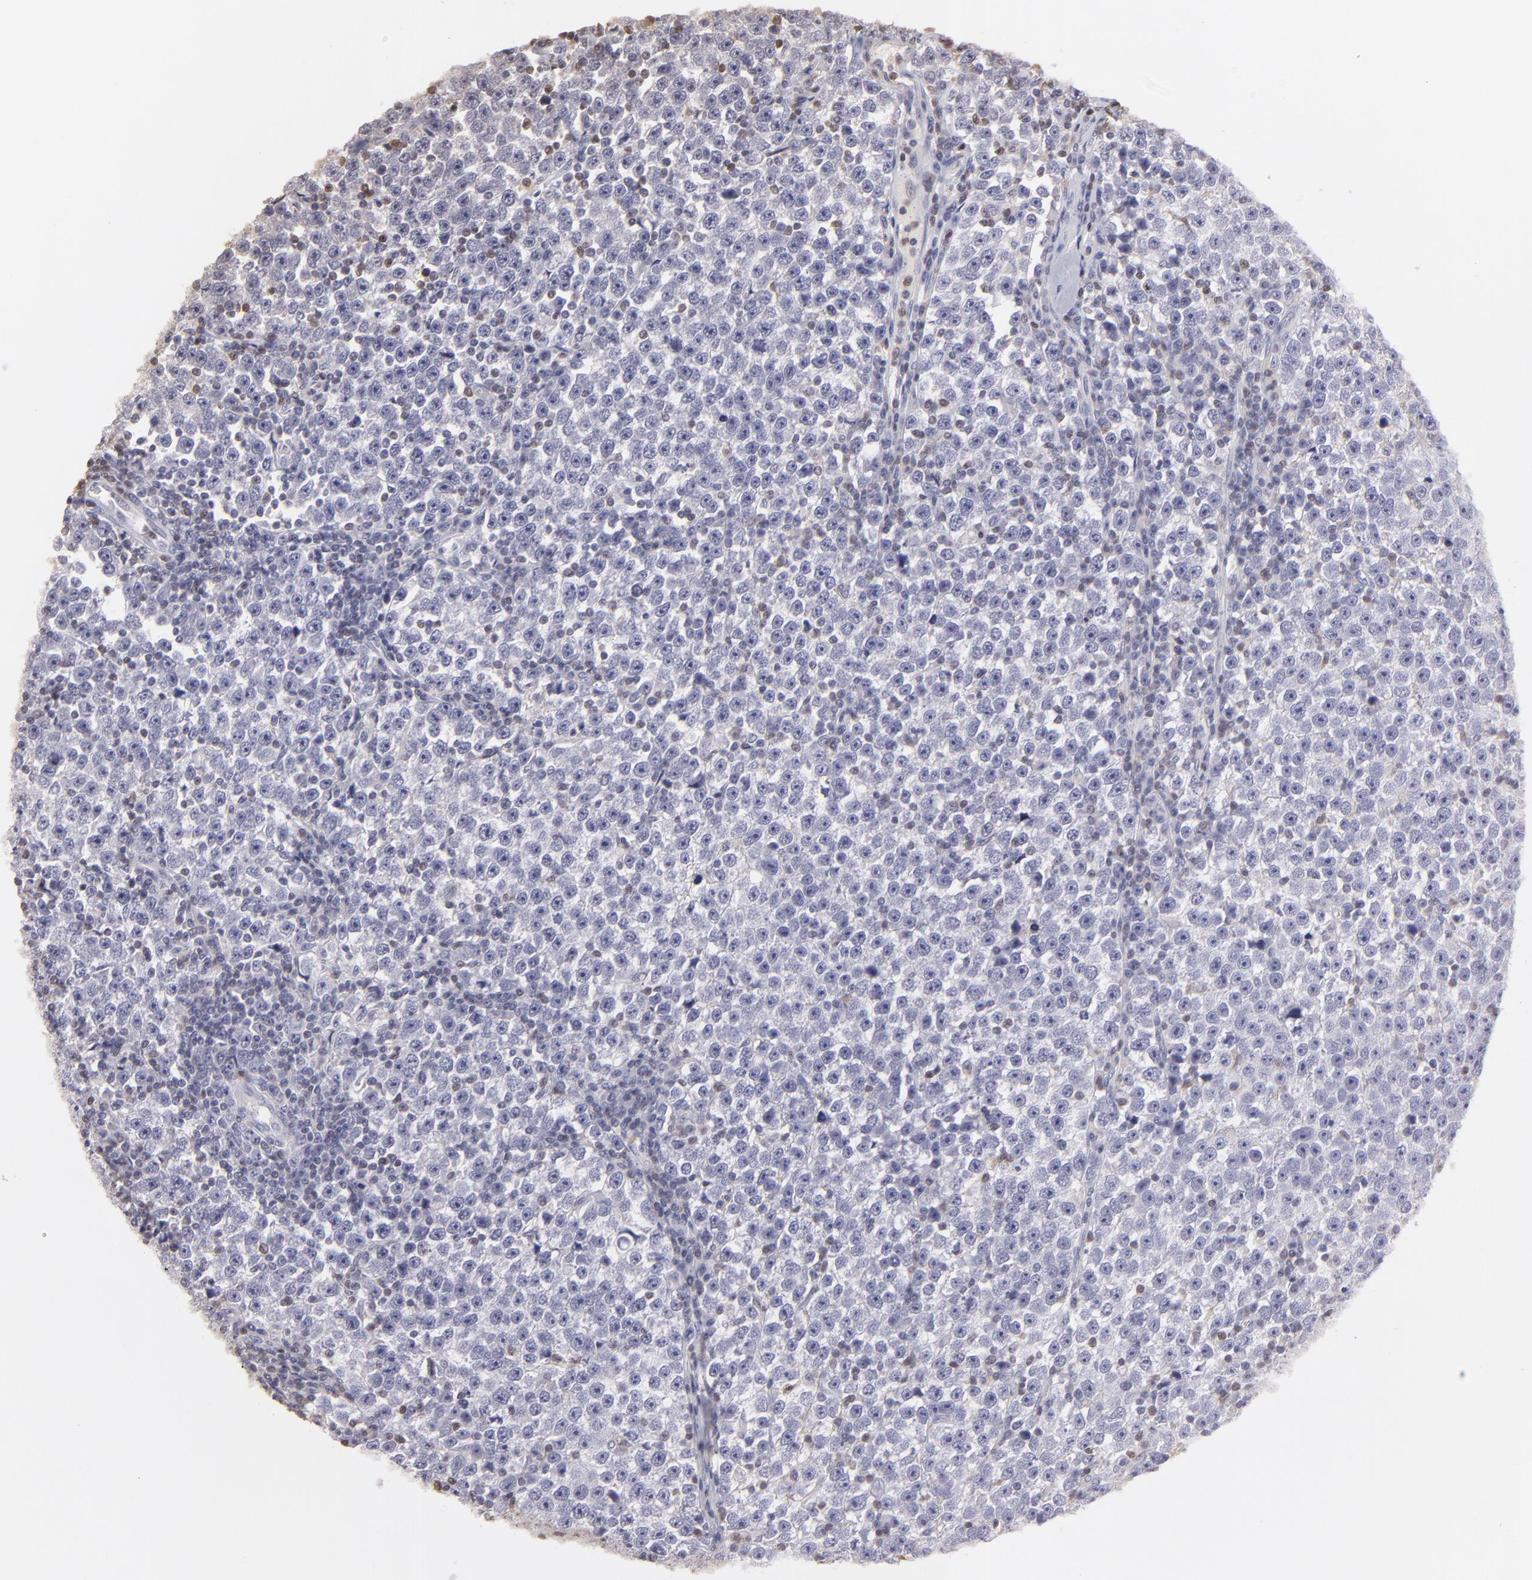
{"staining": {"intensity": "negative", "quantity": "none", "location": "none"}, "tissue": "testis cancer", "cell_type": "Tumor cells", "image_type": "cancer", "snomed": [{"axis": "morphology", "description": "Seminoma, NOS"}, {"axis": "topography", "description": "Testis"}], "caption": "A histopathology image of human seminoma (testis) is negative for staining in tumor cells.", "gene": "S100A2", "patient": {"sex": "male", "age": 43}}